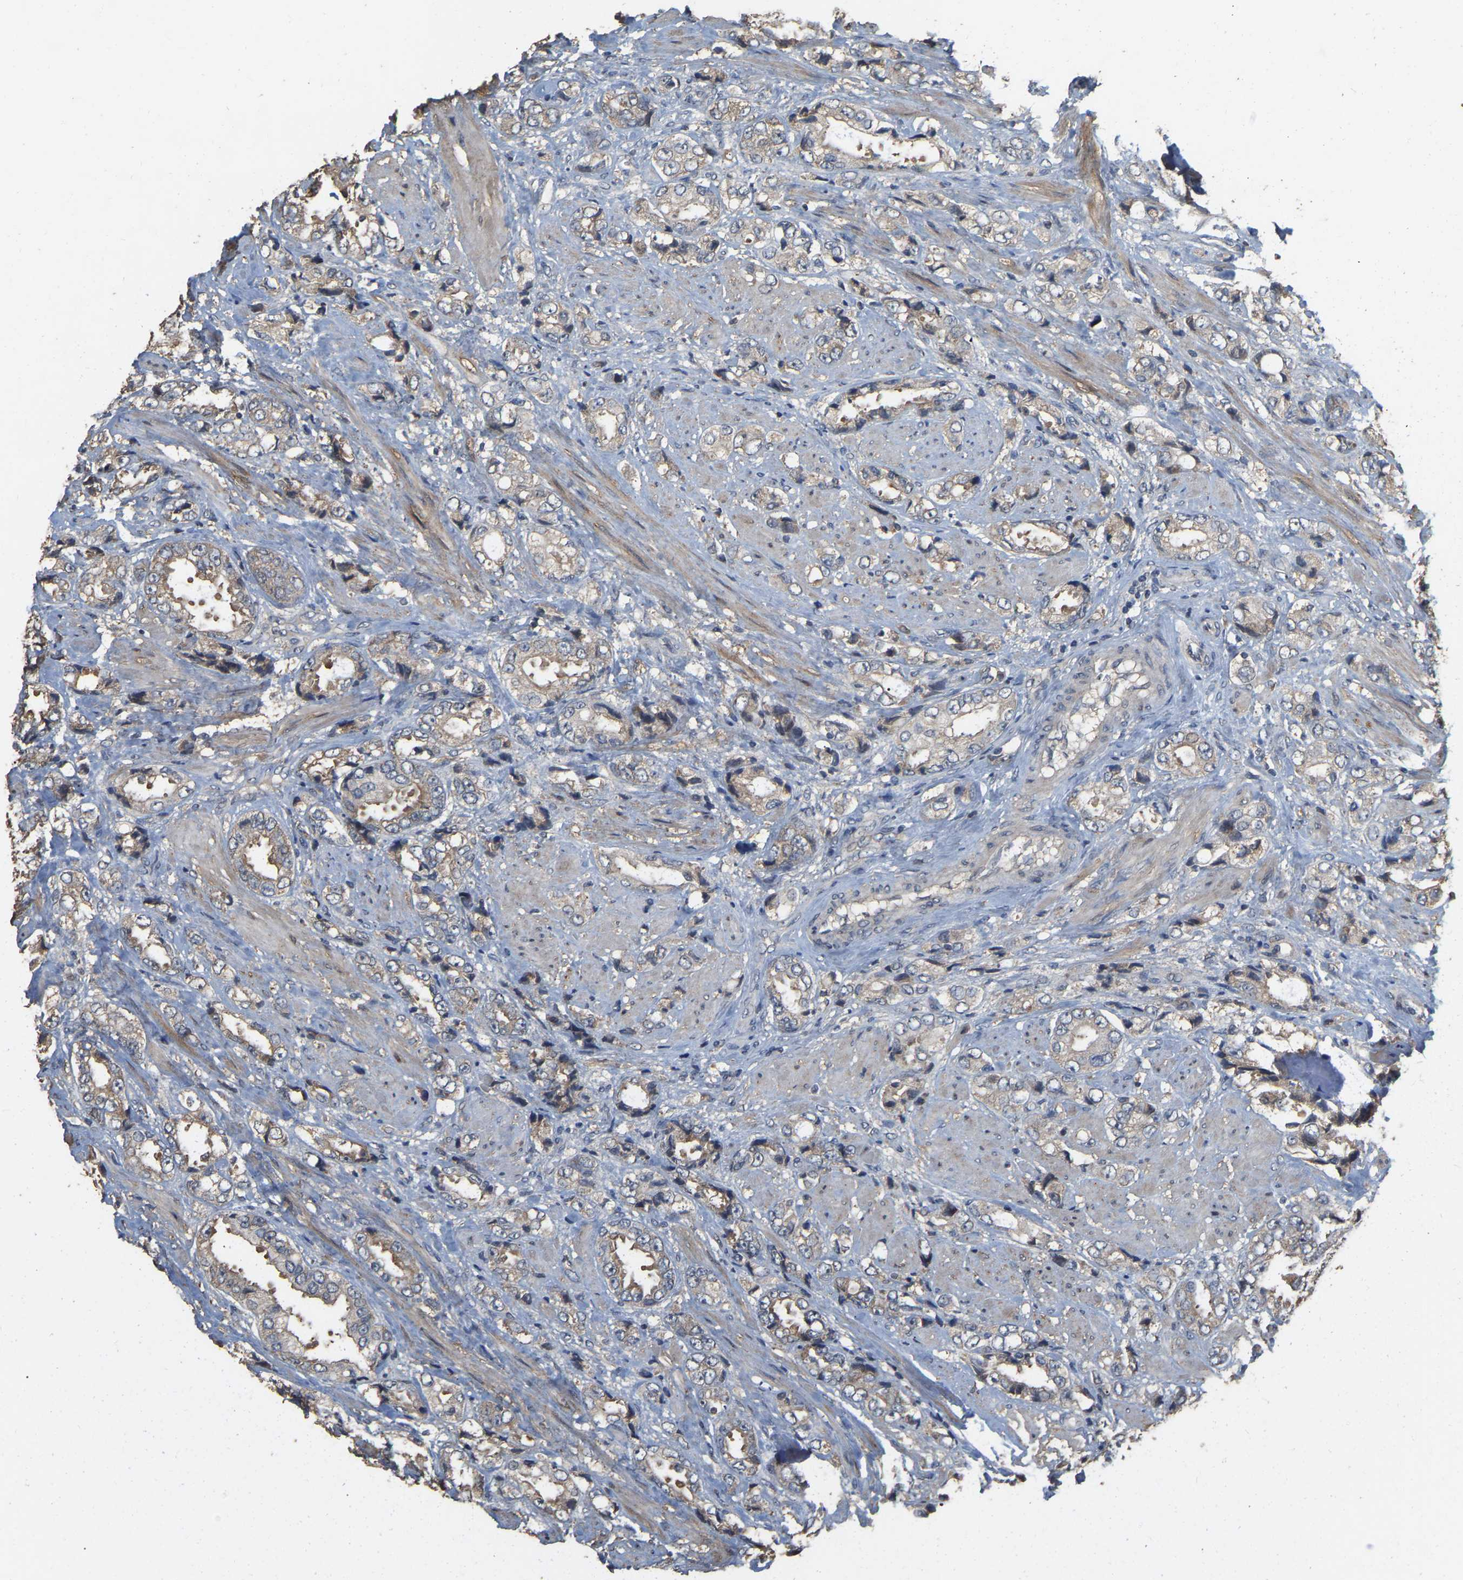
{"staining": {"intensity": "weak", "quantity": ">75%", "location": "cytoplasmic/membranous"}, "tissue": "prostate cancer", "cell_type": "Tumor cells", "image_type": "cancer", "snomed": [{"axis": "morphology", "description": "Adenocarcinoma, High grade"}, {"axis": "topography", "description": "Prostate"}], "caption": "IHC (DAB) staining of prostate cancer reveals weak cytoplasmic/membranous protein staining in about >75% of tumor cells.", "gene": "NCS1", "patient": {"sex": "male", "age": 61}}